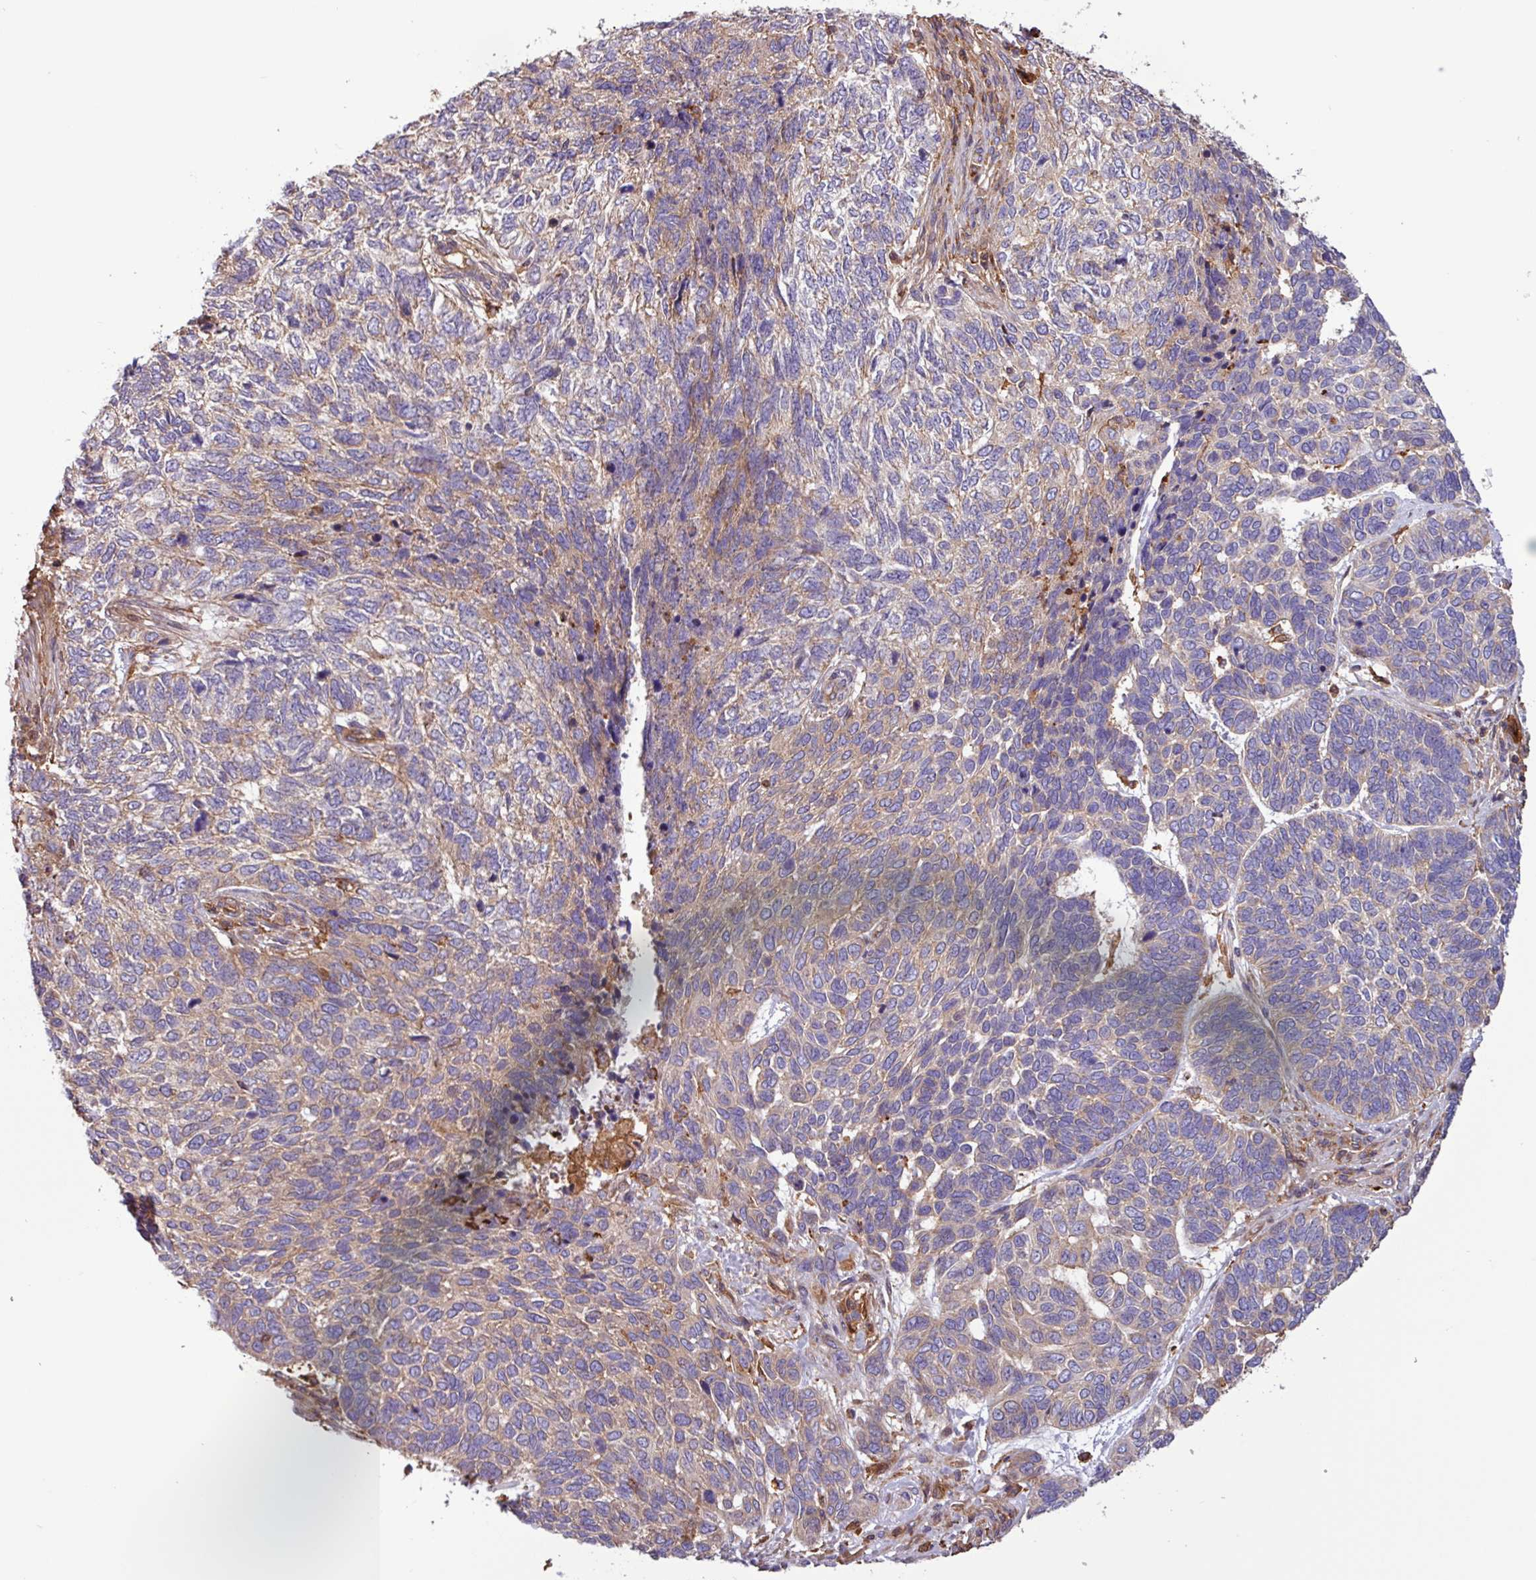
{"staining": {"intensity": "weak", "quantity": "25%-75%", "location": "cytoplasmic/membranous"}, "tissue": "skin cancer", "cell_type": "Tumor cells", "image_type": "cancer", "snomed": [{"axis": "morphology", "description": "Basal cell carcinoma"}, {"axis": "topography", "description": "Skin"}], "caption": "Basal cell carcinoma (skin) stained for a protein (brown) exhibits weak cytoplasmic/membranous positive positivity in approximately 25%-75% of tumor cells.", "gene": "ACTR3", "patient": {"sex": "female", "age": 65}}